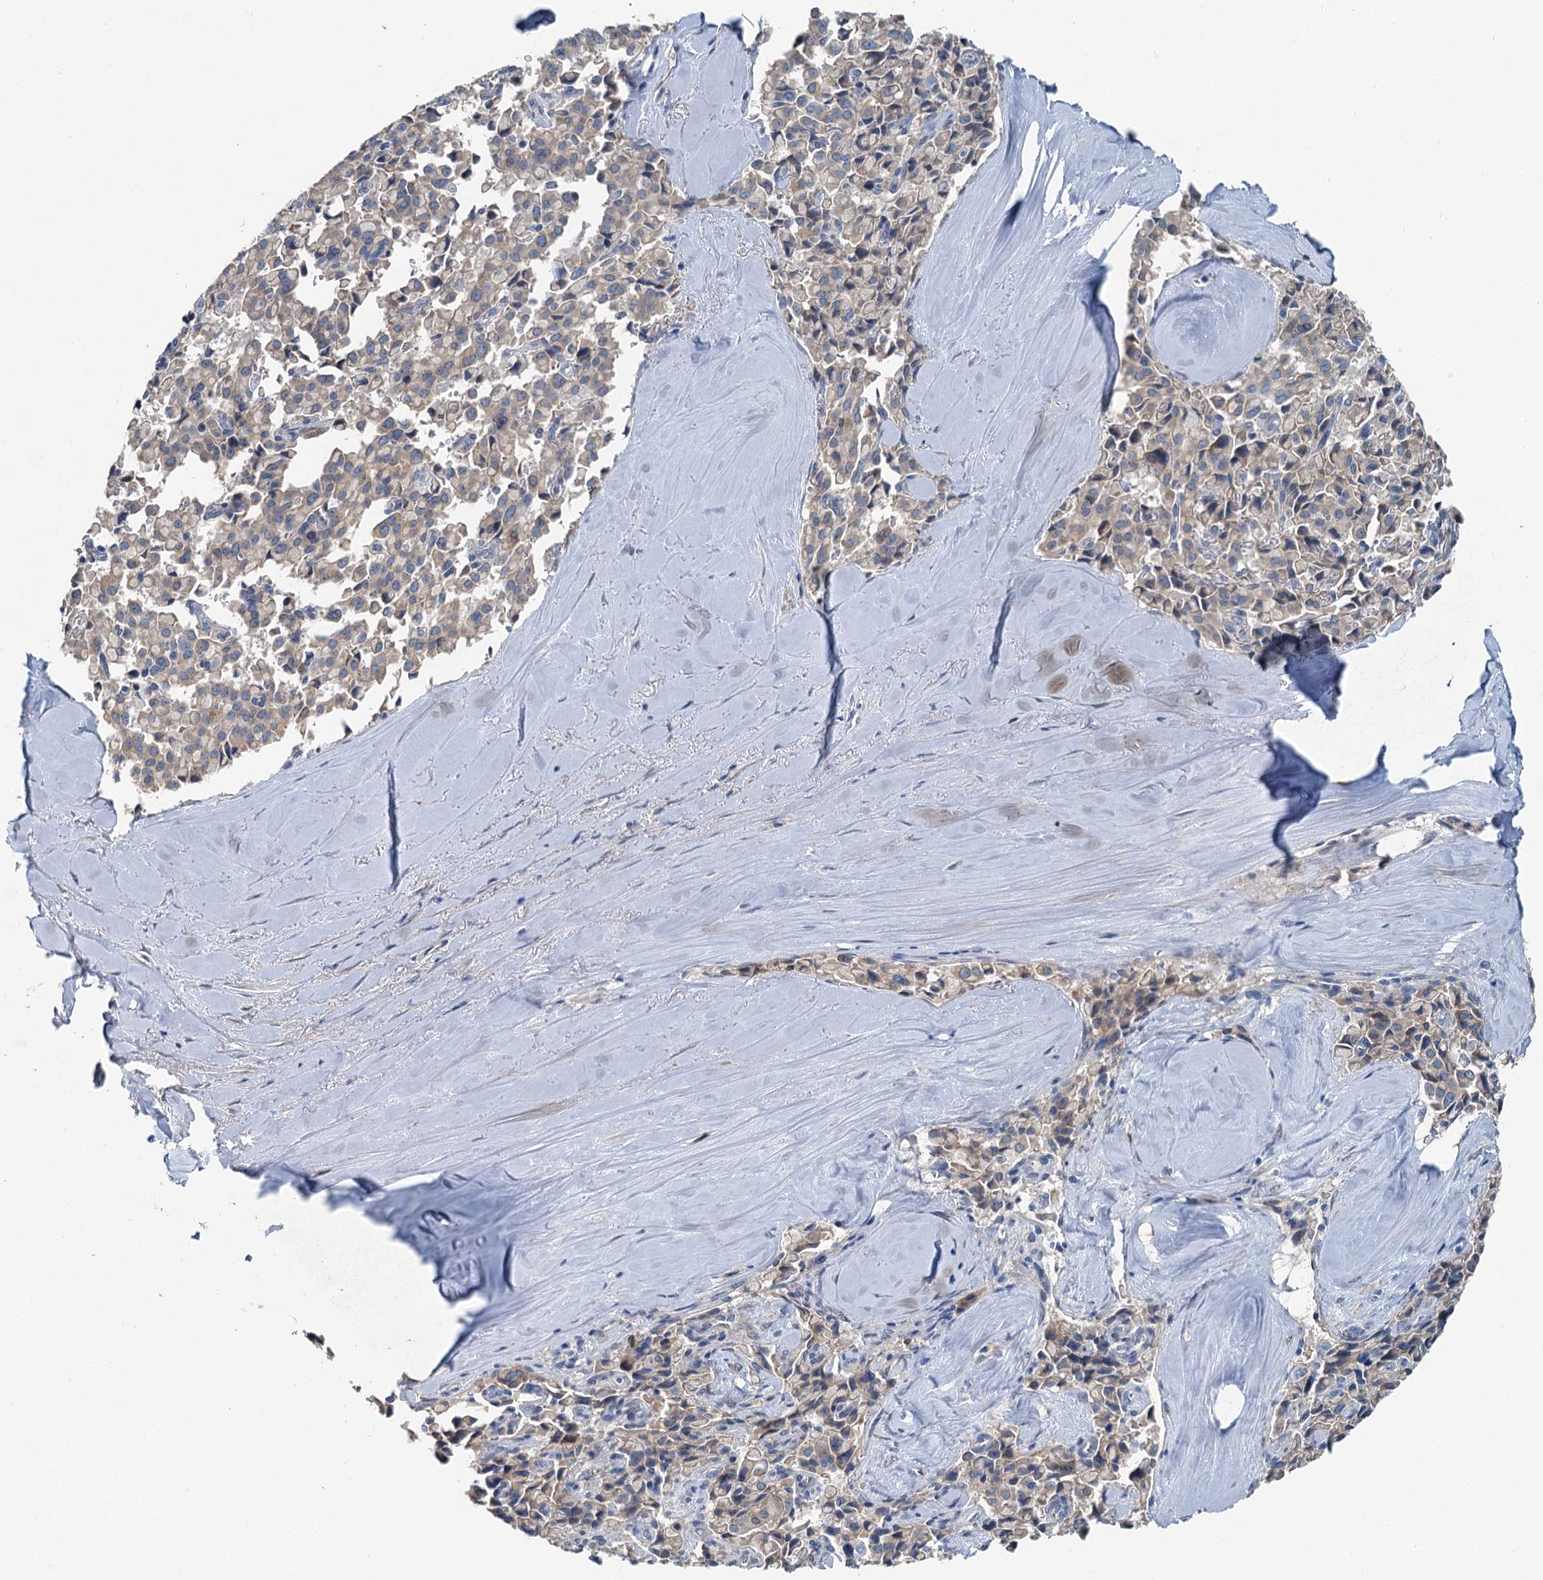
{"staining": {"intensity": "negative", "quantity": "none", "location": "none"}, "tissue": "pancreatic cancer", "cell_type": "Tumor cells", "image_type": "cancer", "snomed": [{"axis": "morphology", "description": "Adenocarcinoma, NOS"}, {"axis": "topography", "description": "Pancreas"}], "caption": "Pancreatic adenocarcinoma was stained to show a protein in brown. There is no significant staining in tumor cells.", "gene": "C6orf120", "patient": {"sex": "male", "age": 65}}